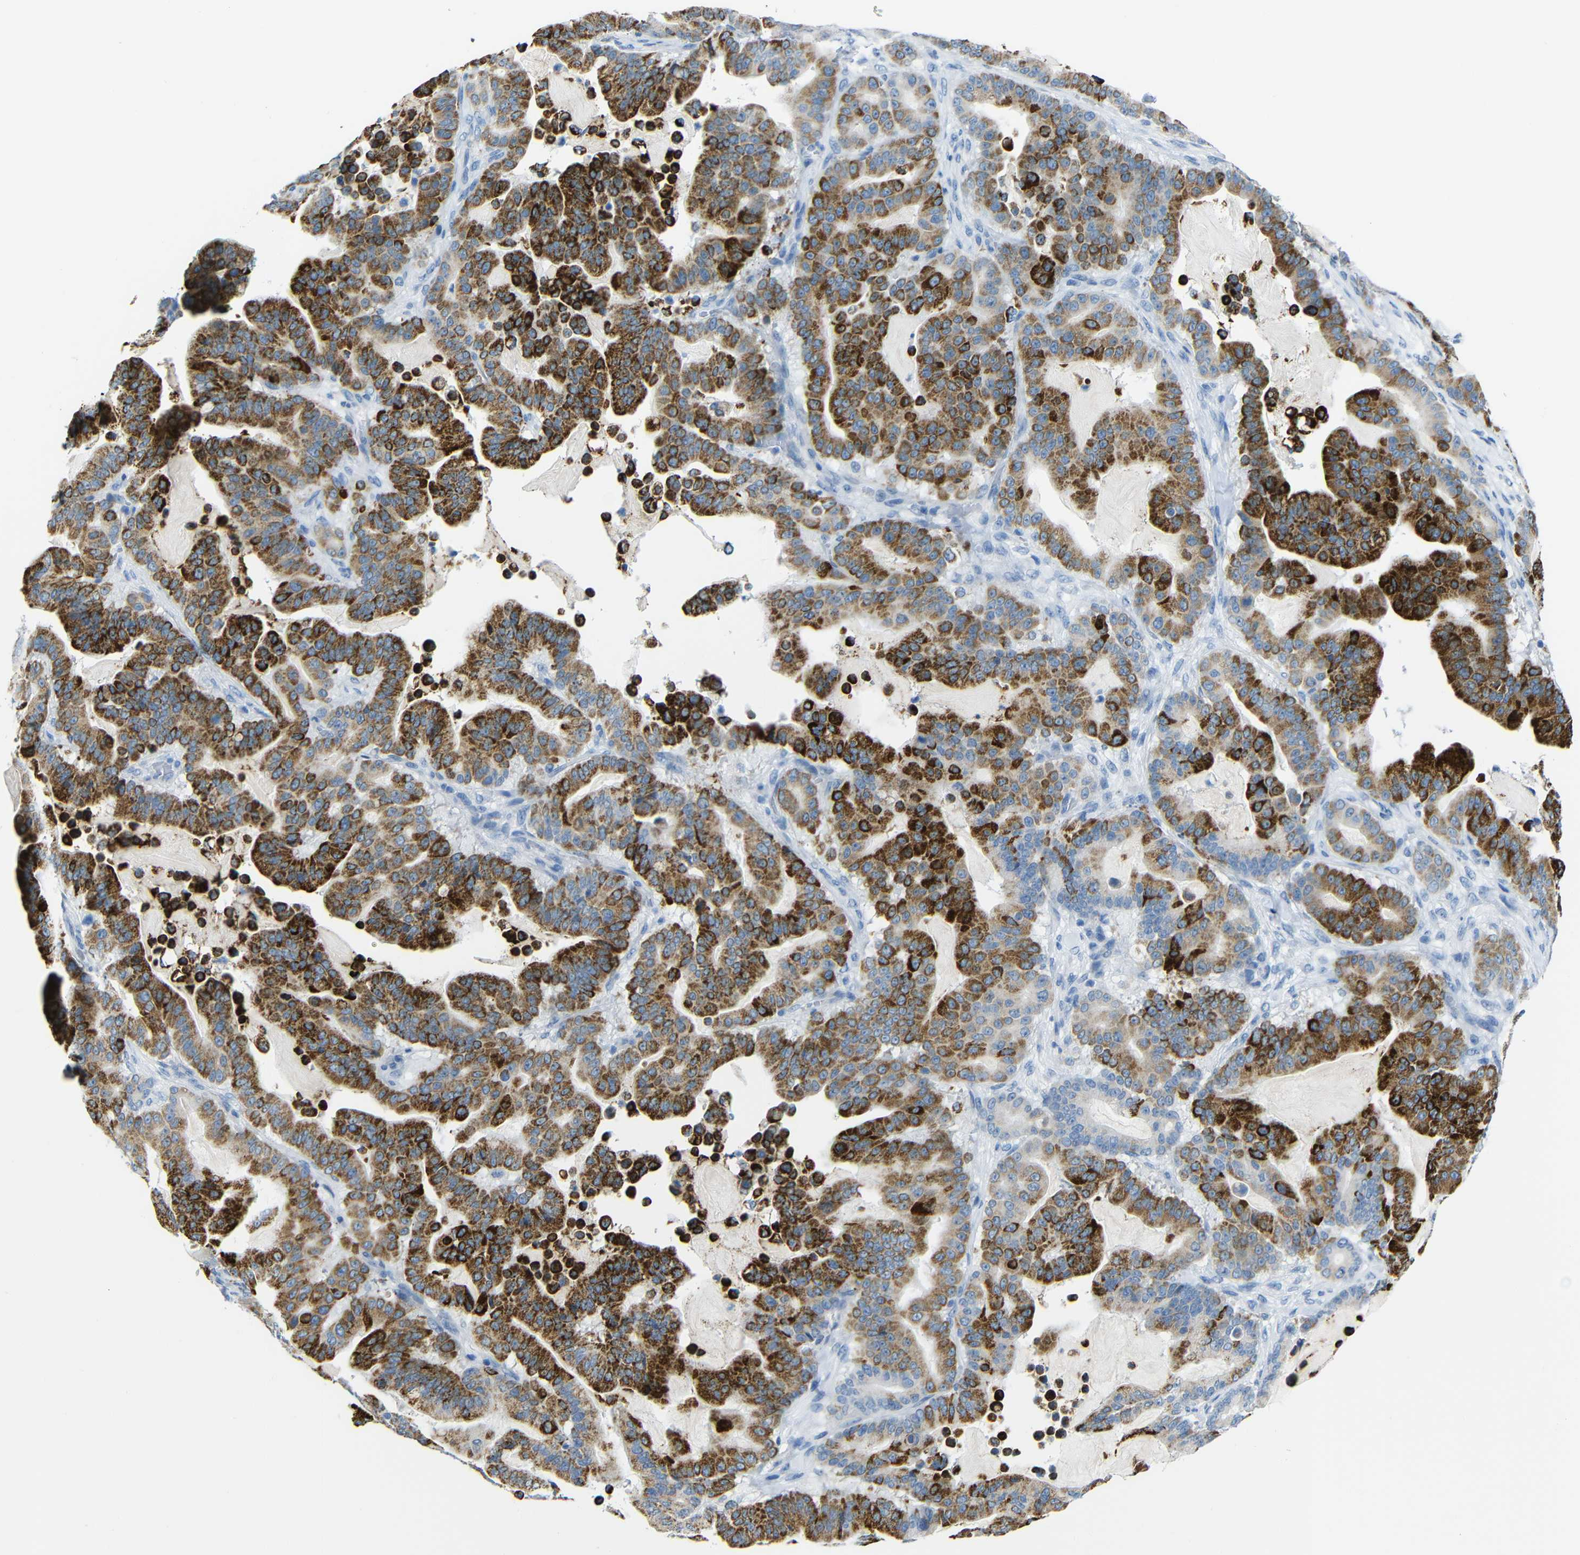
{"staining": {"intensity": "strong", "quantity": "25%-75%", "location": "cytoplasmic/membranous"}, "tissue": "pancreatic cancer", "cell_type": "Tumor cells", "image_type": "cancer", "snomed": [{"axis": "morphology", "description": "Adenocarcinoma, NOS"}, {"axis": "topography", "description": "Pancreas"}], "caption": "This histopathology image exhibits IHC staining of pancreatic cancer, with high strong cytoplasmic/membranous positivity in about 25%-75% of tumor cells.", "gene": "C15orf48", "patient": {"sex": "male", "age": 63}}